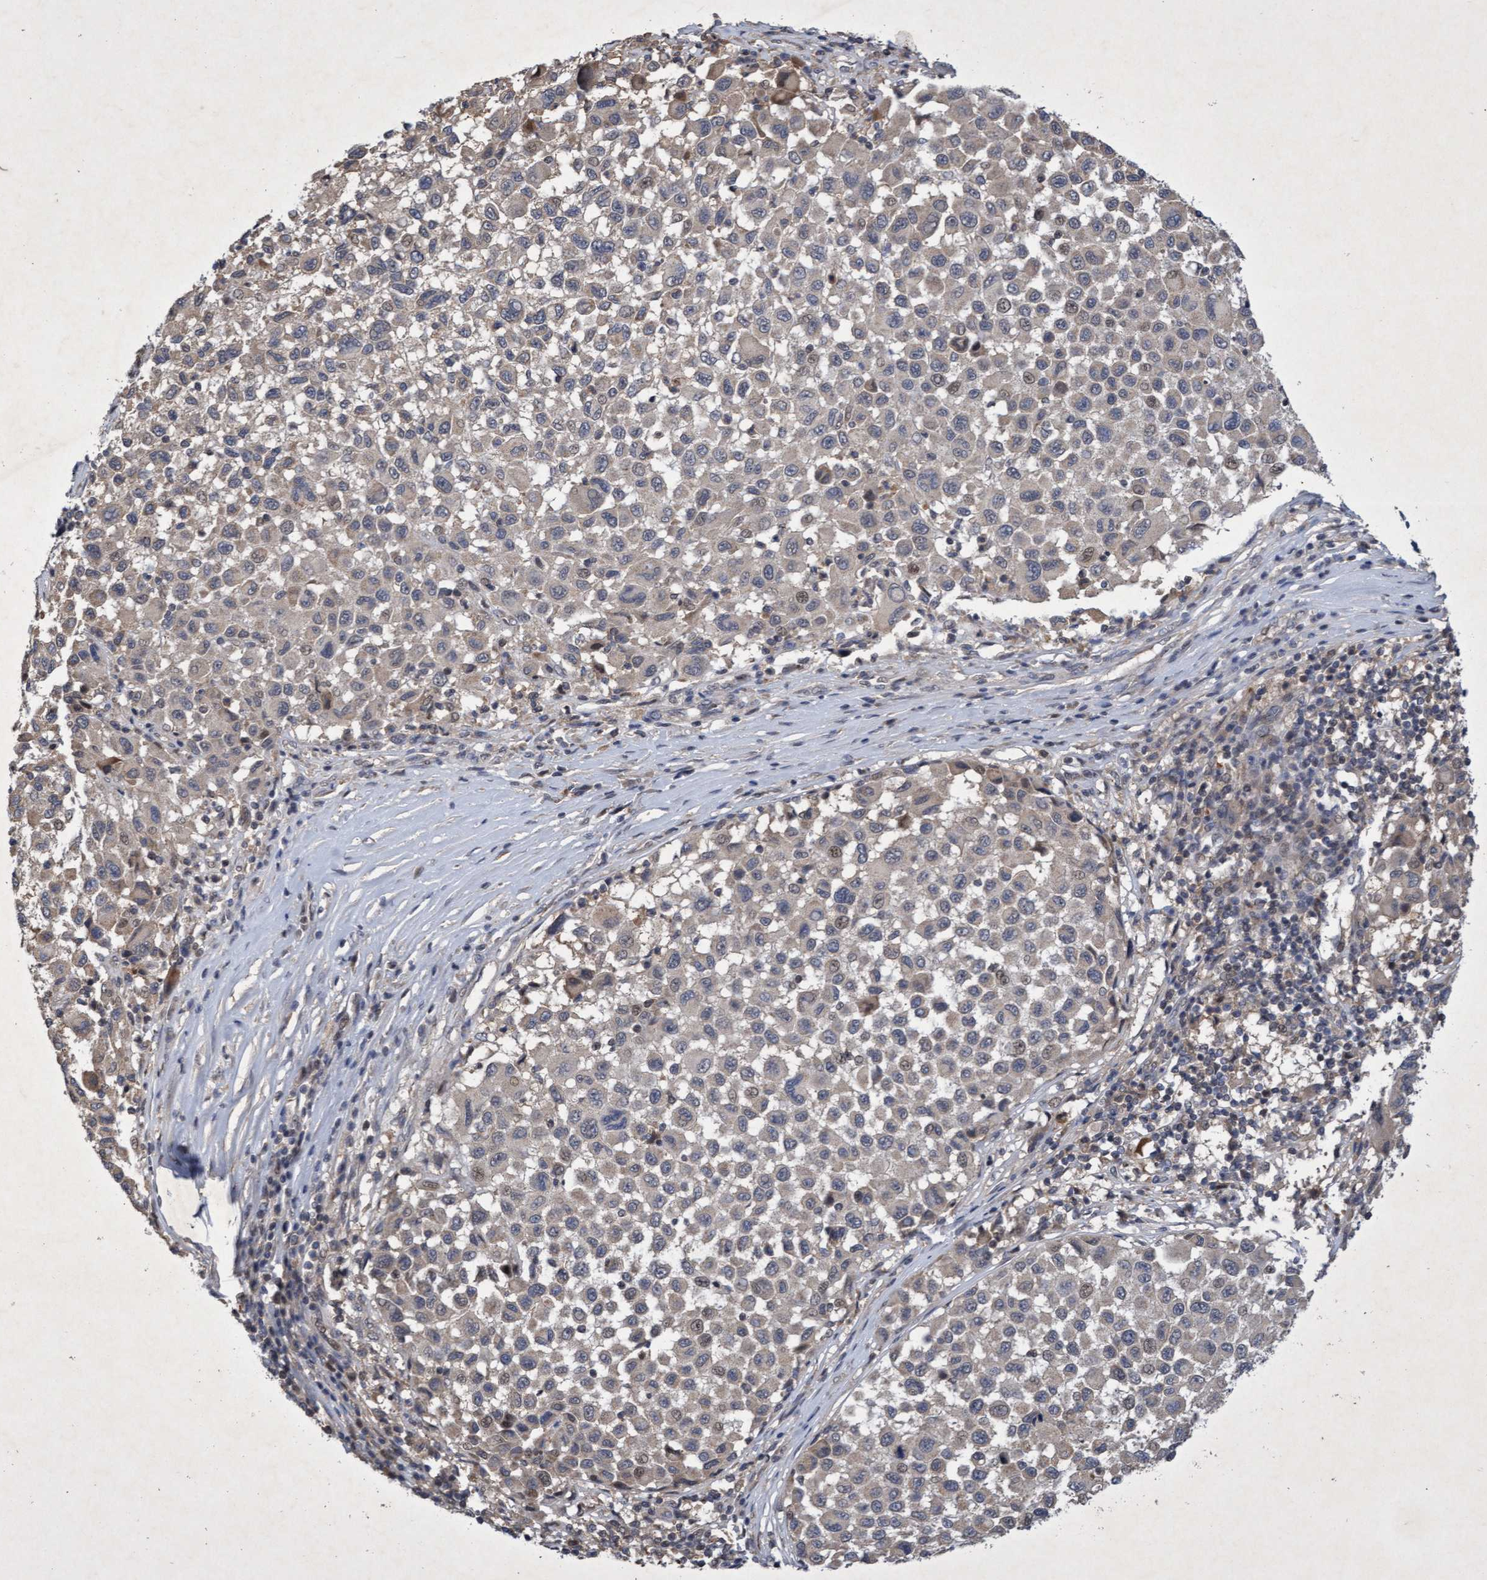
{"staining": {"intensity": "negative", "quantity": "none", "location": "none"}, "tissue": "melanoma", "cell_type": "Tumor cells", "image_type": "cancer", "snomed": [{"axis": "morphology", "description": "Malignant melanoma, Metastatic site"}, {"axis": "topography", "description": "Lymph node"}], "caption": "Immunohistochemical staining of malignant melanoma (metastatic site) displays no significant staining in tumor cells.", "gene": "ZNF677", "patient": {"sex": "male", "age": 61}}